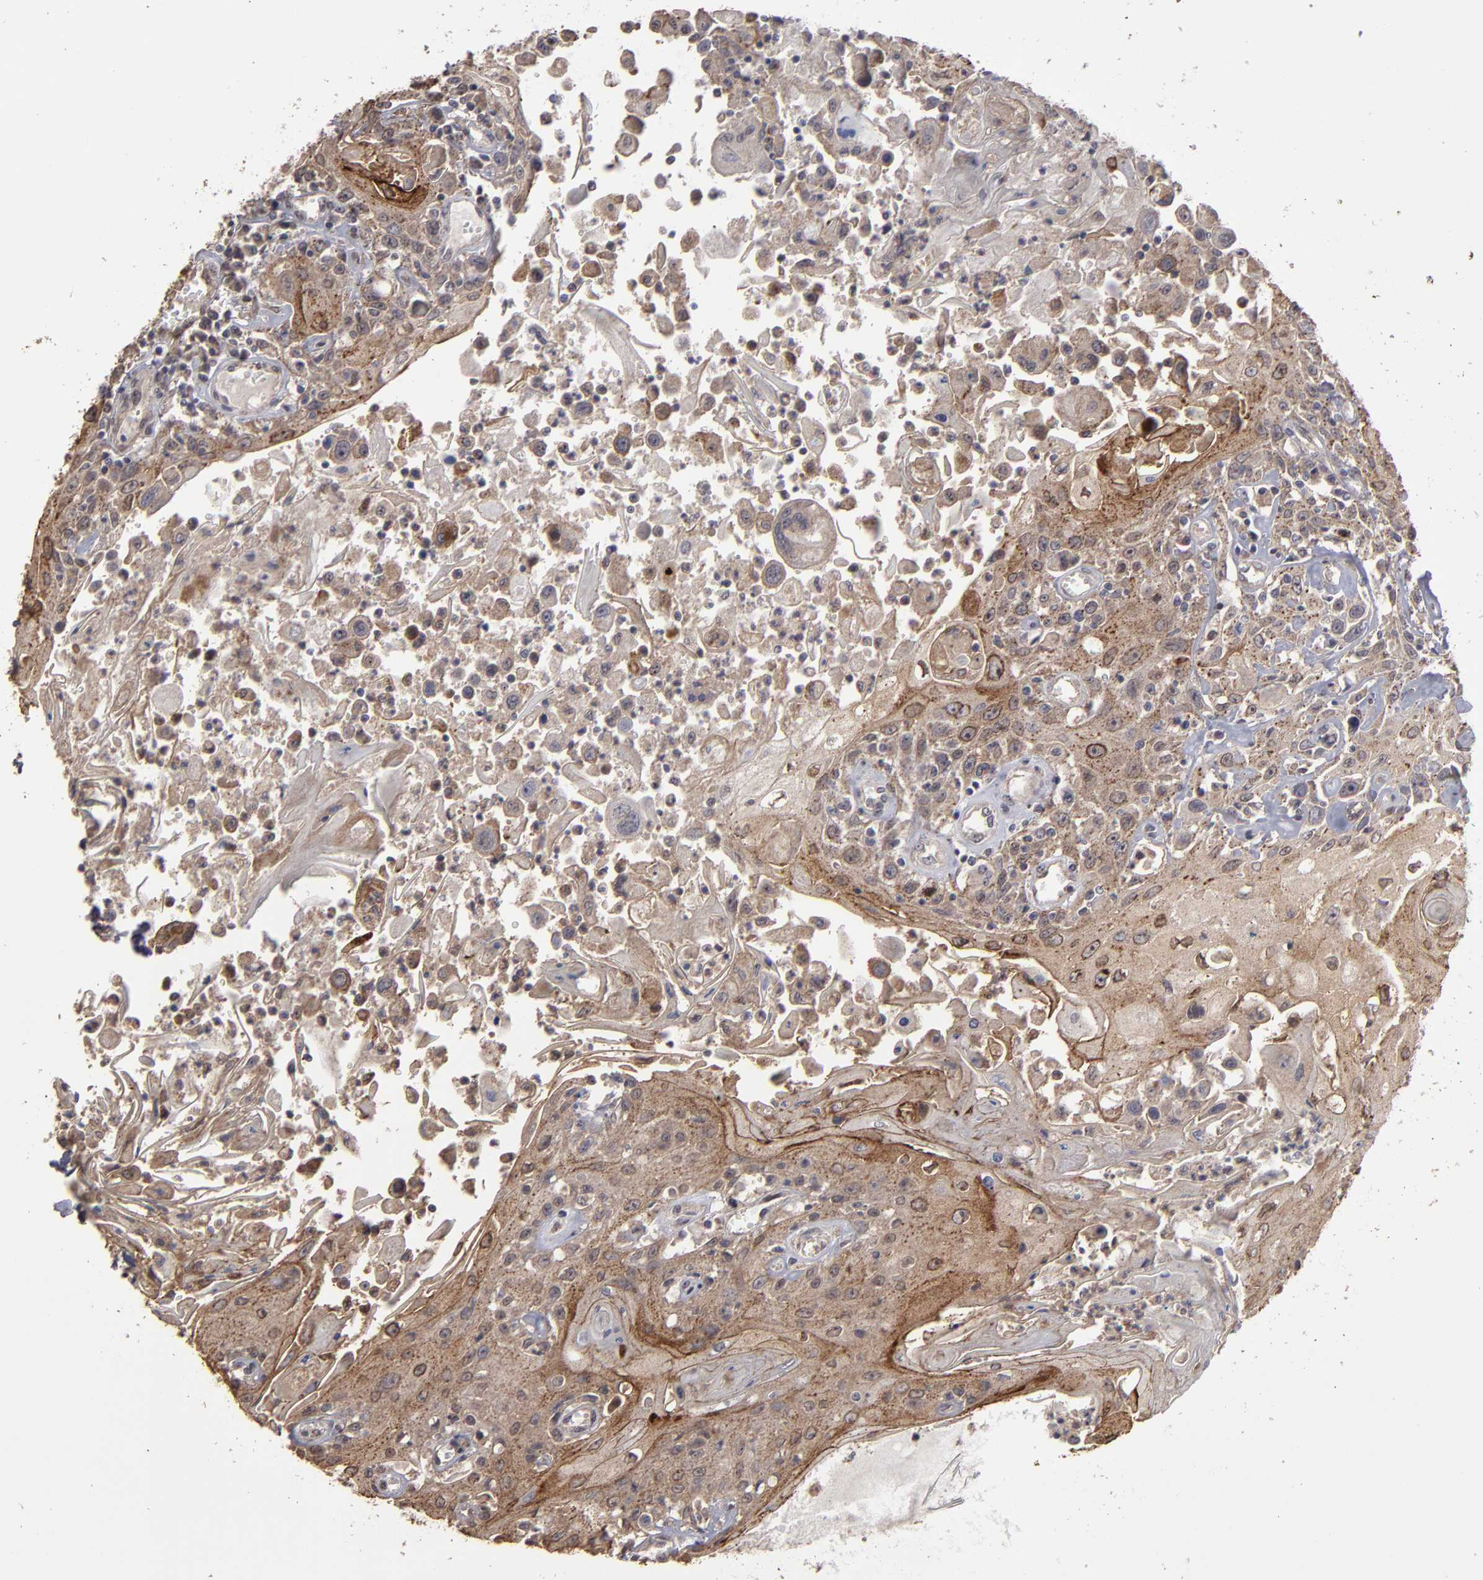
{"staining": {"intensity": "moderate", "quantity": ">75%", "location": "cytoplasmic/membranous"}, "tissue": "head and neck cancer", "cell_type": "Tumor cells", "image_type": "cancer", "snomed": [{"axis": "morphology", "description": "Squamous cell carcinoma, NOS"}, {"axis": "topography", "description": "Oral tissue"}, {"axis": "topography", "description": "Head-Neck"}], "caption": "Moderate cytoplasmic/membranous staining for a protein is seen in approximately >75% of tumor cells of head and neck squamous cell carcinoma using IHC.", "gene": "CD55", "patient": {"sex": "female", "age": 76}}